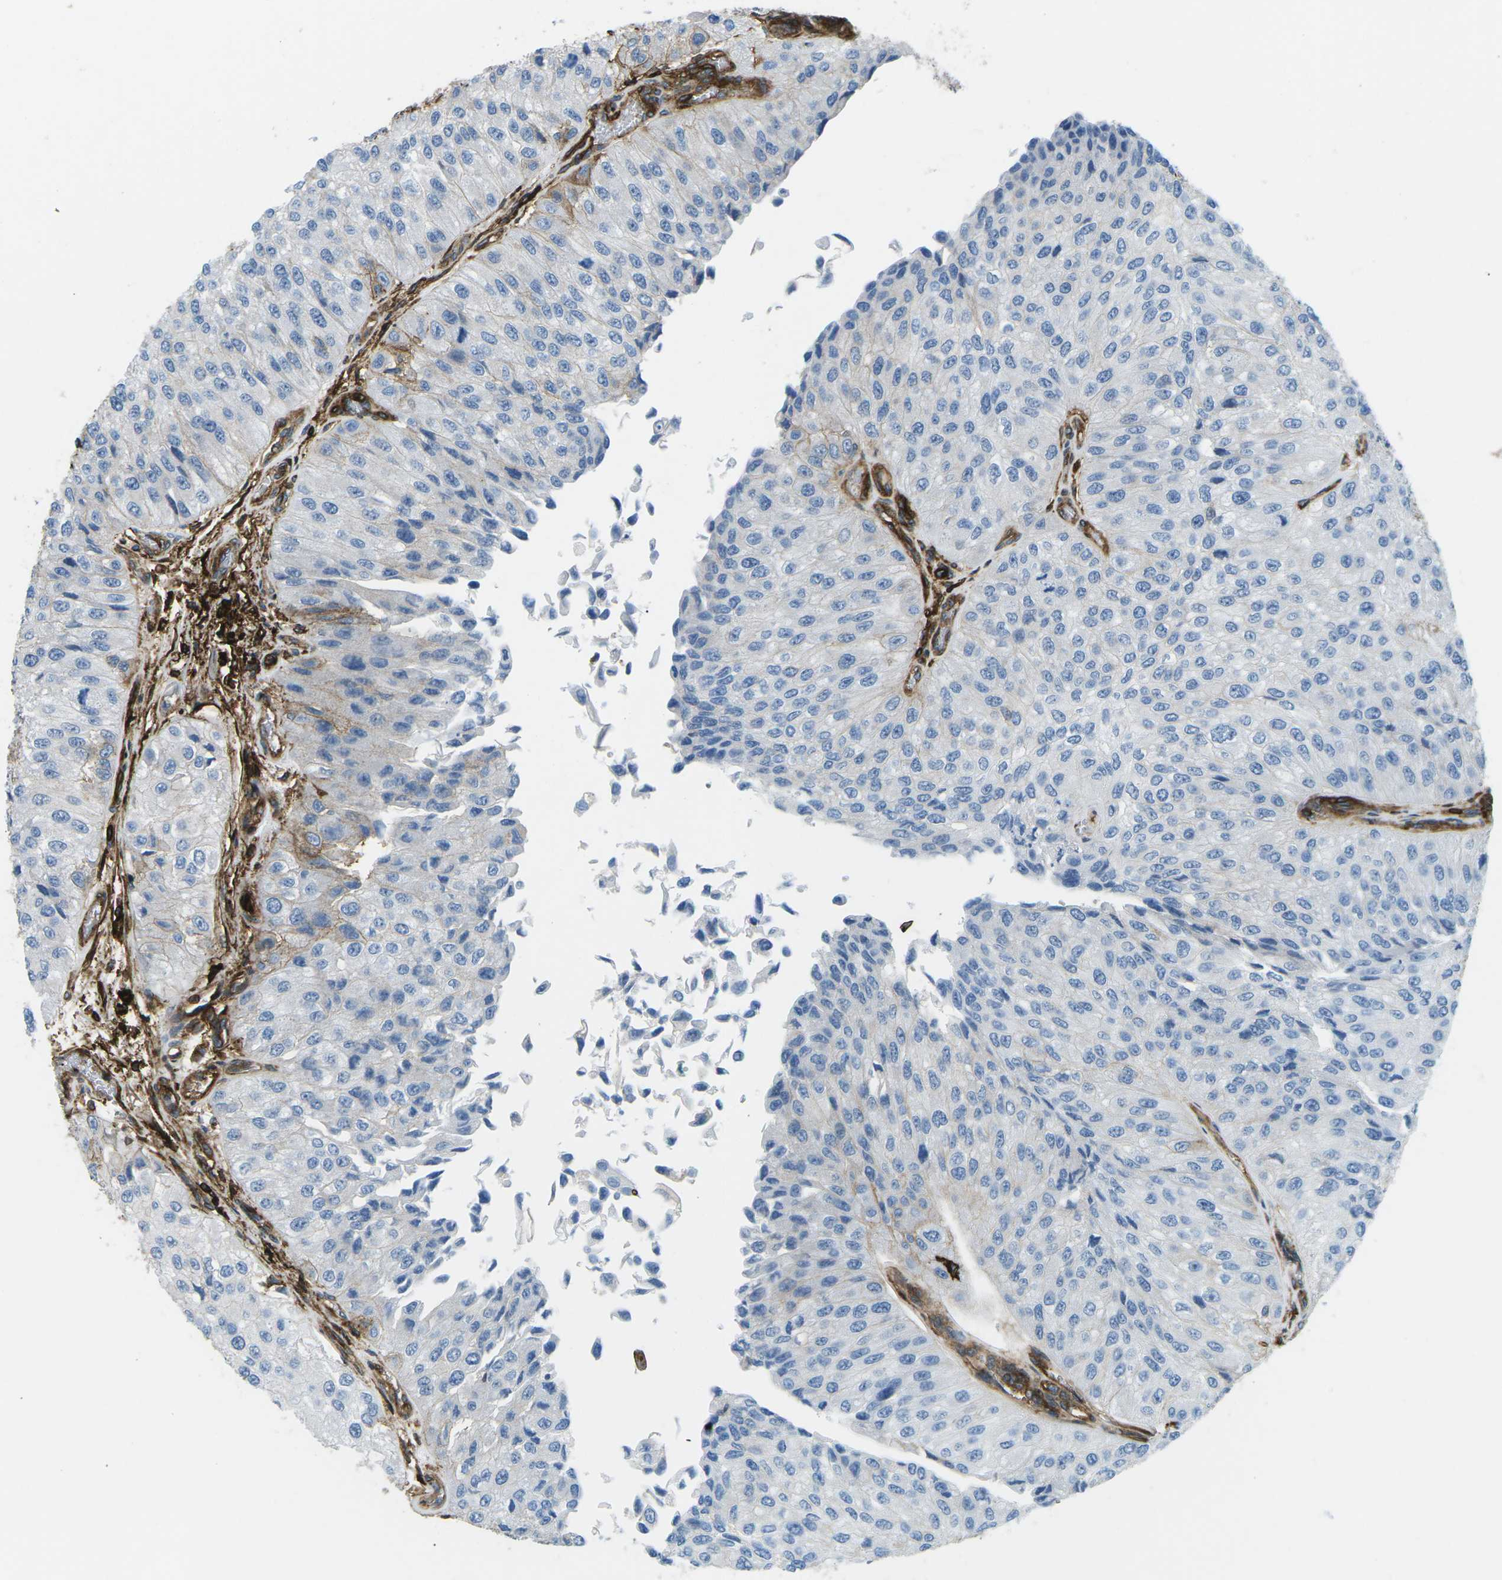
{"staining": {"intensity": "negative", "quantity": "none", "location": "none"}, "tissue": "urothelial cancer", "cell_type": "Tumor cells", "image_type": "cancer", "snomed": [{"axis": "morphology", "description": "Urothelial carcinoma, High grade"}, {"axis": "topography", "description": "Kidney"}, {"axis": "topography", "description": "Urinary bladder"}], "caption": "Immunohistochemistry of human high-grade urothelial carcinoma reveals no expression in tumor cells. (Brightfield microscopy of DAB immunohistochemistry (IHC) at high magnification).", "gene": "HLA-B", "patient": {"sex": "male", "age": 77}}